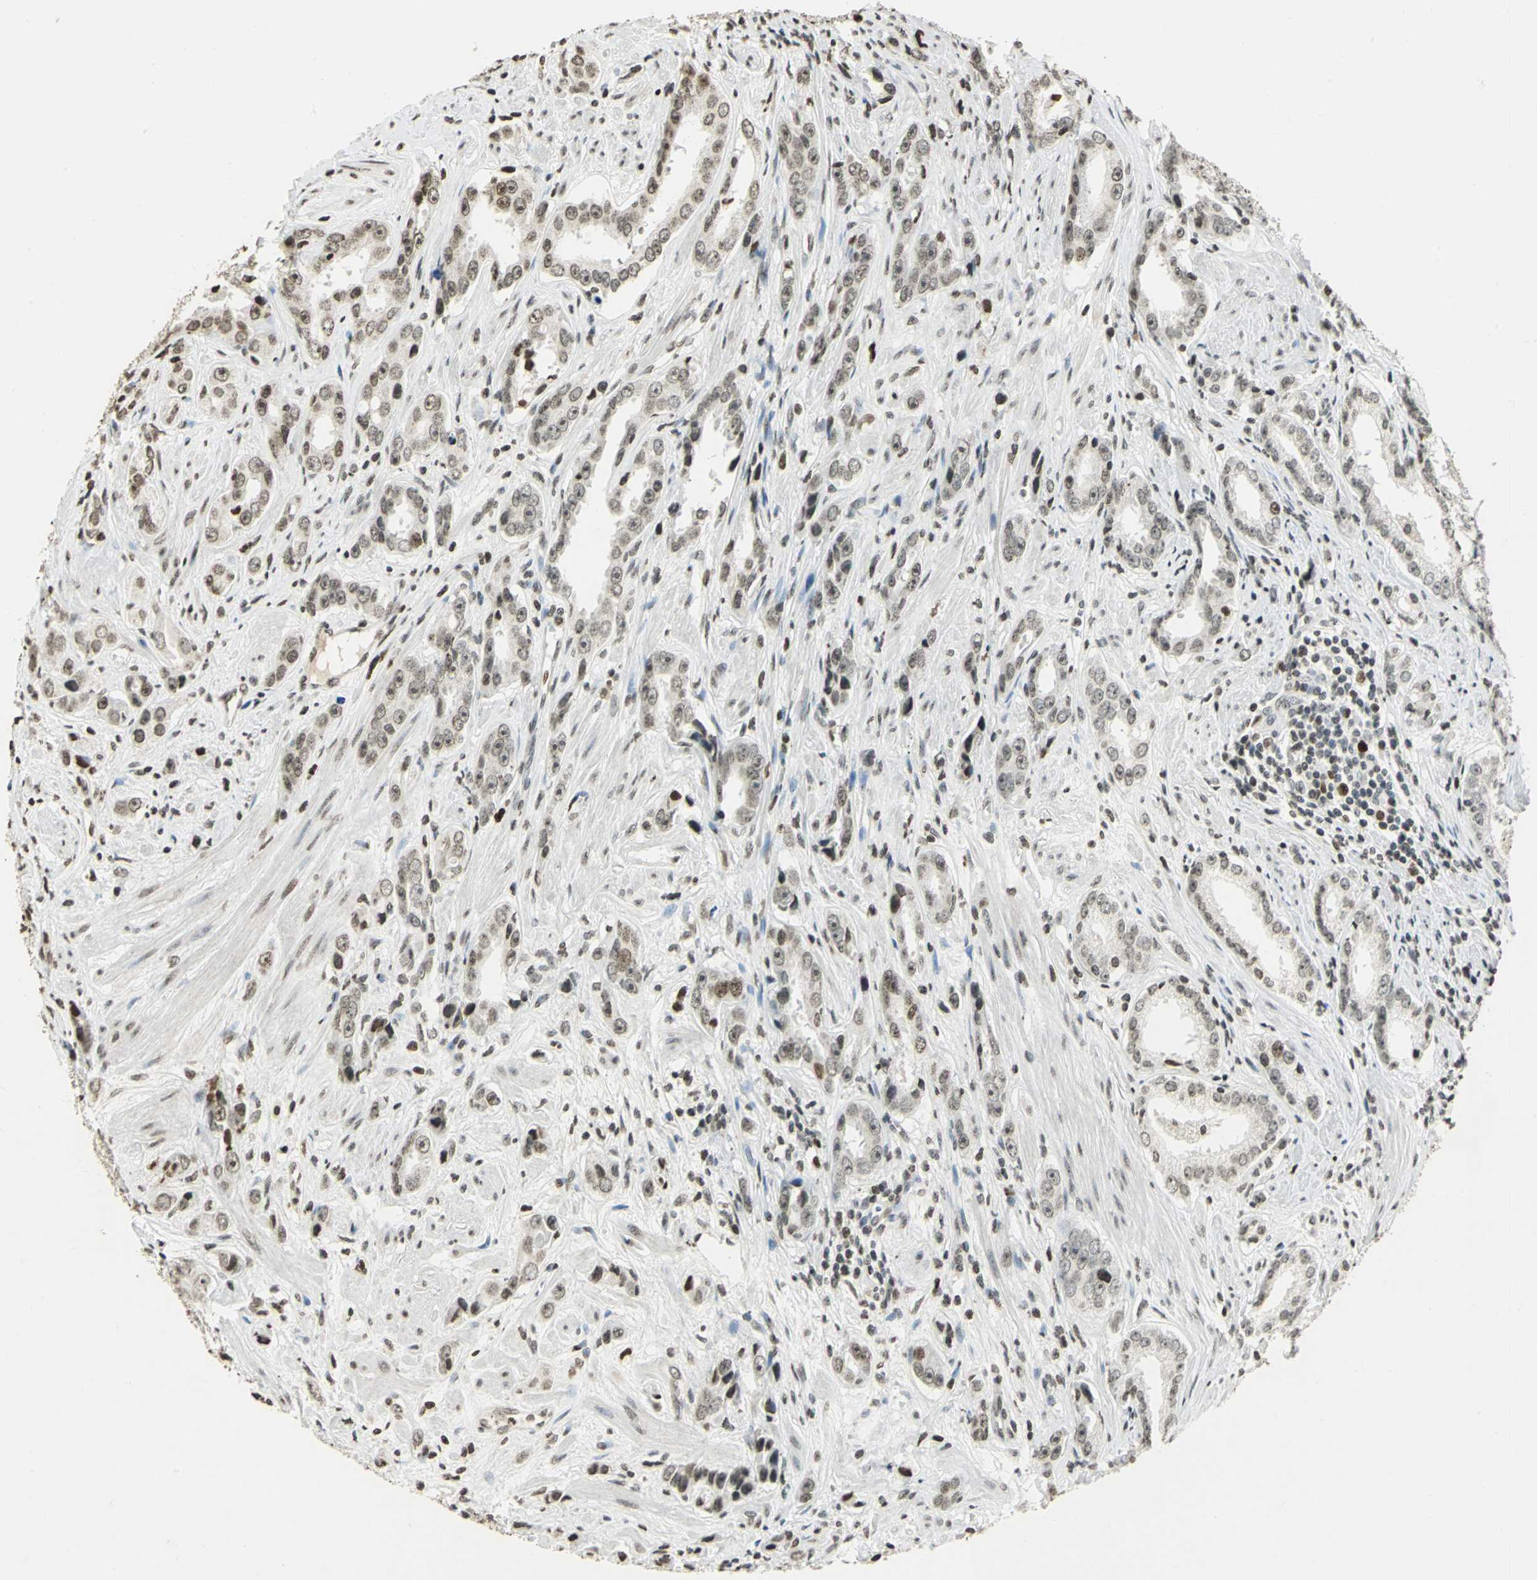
{"staining": {"intensity": "weak", "quantity": ">75%", "location": "nuclear"}, "tissue": "prostate cancer", "cell_type": "Tumor cells", "image_type": "cancer", "snomed": [{"axis": "morphology", "description": "Adenocarcinoma, Medium grade"}, {"axis": "topography", "description": "Prostate"}], "caption": "A brown stain shows weak nuclear positivity of a protein in prostate cancer (medium-grade adenocarcinoma) tumor cells.", "gene": "MCM4", "patient": {"sex": "male", "age": 53}}